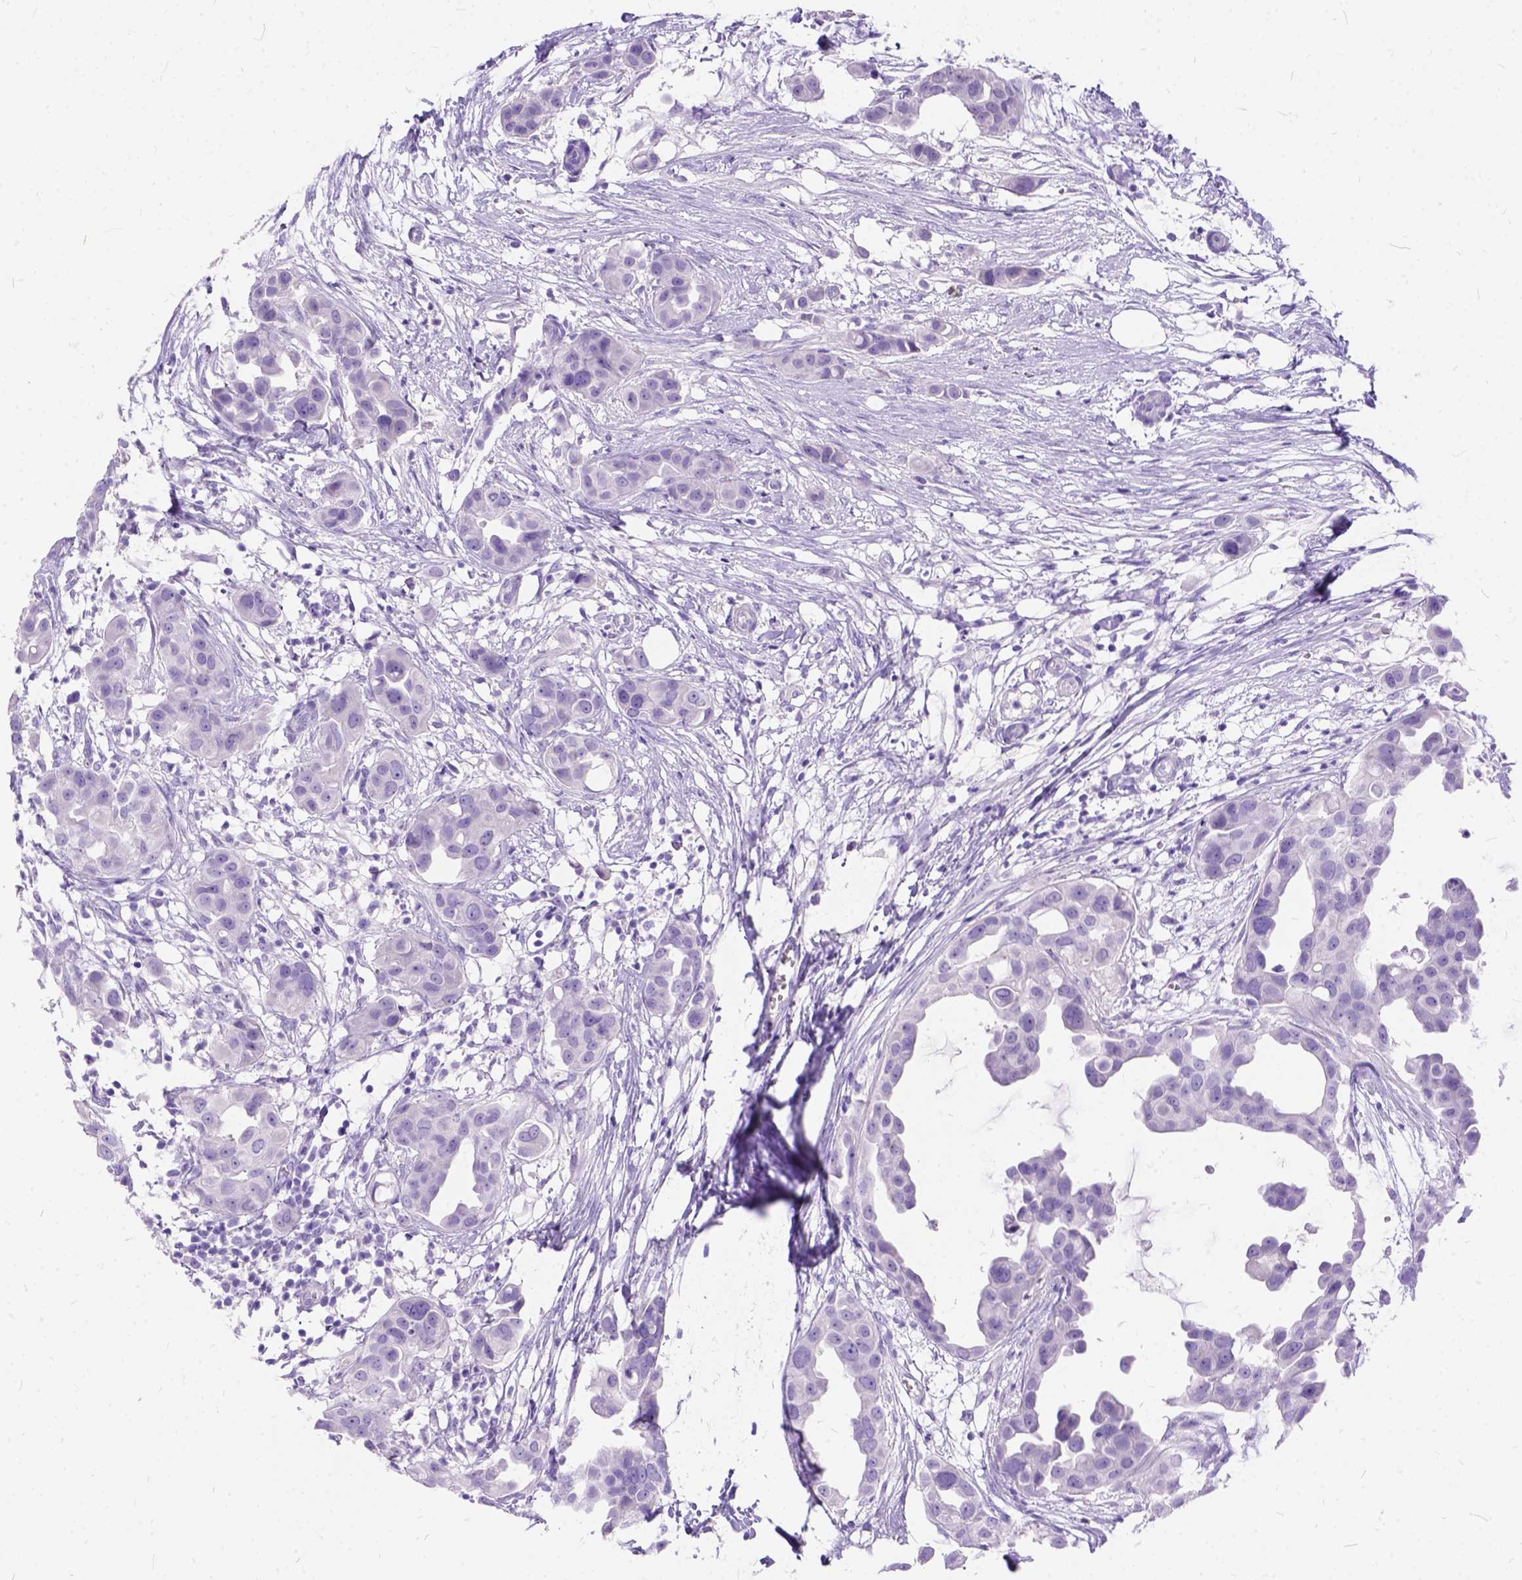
{"staining": {"intensity": "negative", "quantity": "none", "location": "none"}, "tissue": "breast cancer", "cell_type": "Tumor cells", "image_type": "cancer", "snomed": [{"axis": "morphology", "description": "Duct carcinoma"}, {"axis": "topography", "description": "Breast"}], "caption": "IHC of human intraductal carcinoma (breast) displays no staining in tumor cells.", "gene": "C1QTNF3", "patient": {"sex": "female", "age": 38}}